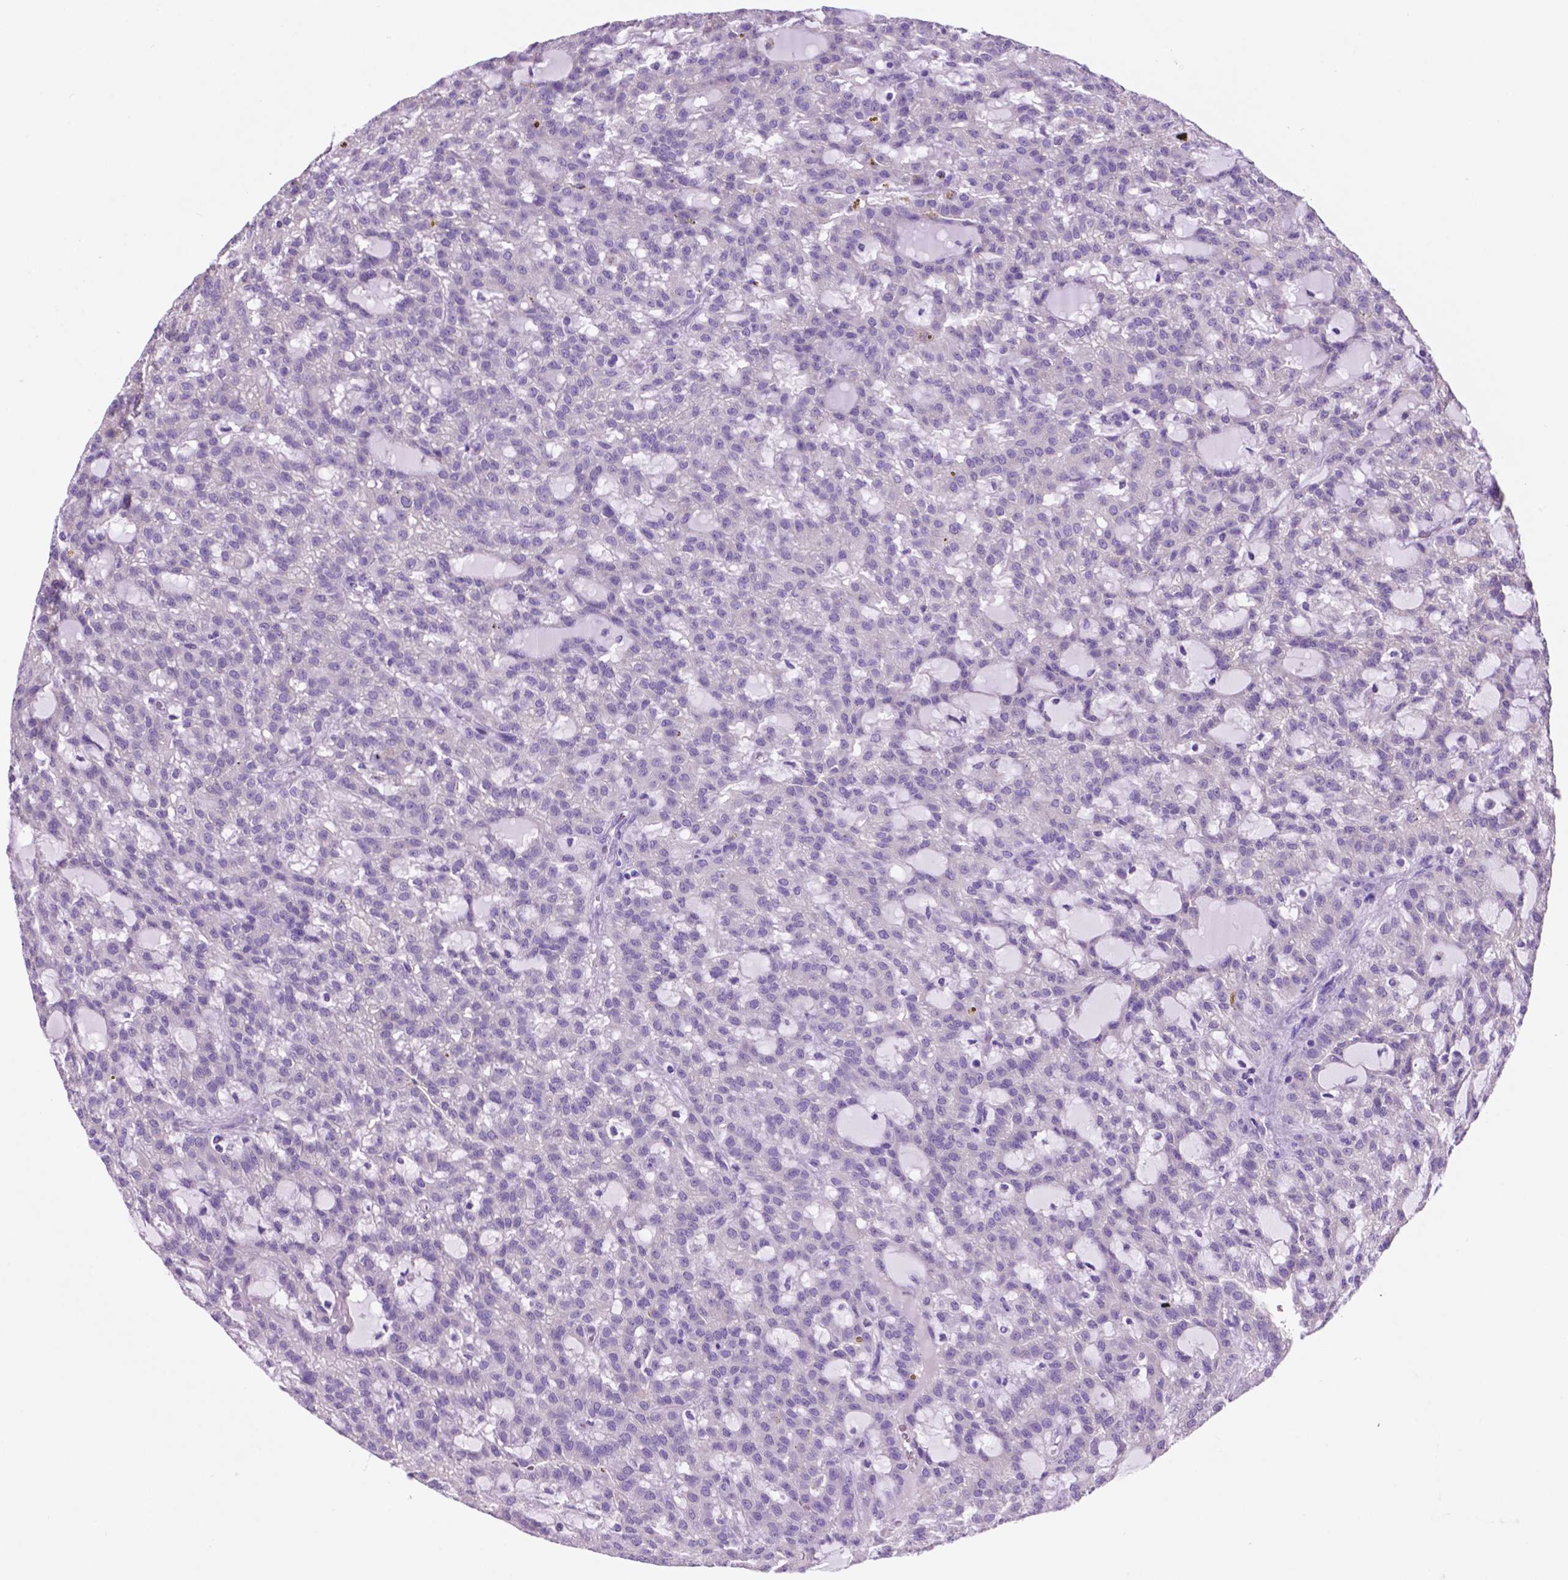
{"staining": {"intensity": "negative", "quantity": "none", "location": "none"}, "tissue": "renal cancer", "cell_type": "Tumor cells", "image_type": "cancer", "snomed": [{"axis": "morphology", "description": "Adenocarcinoma, NOS"}, {"axis": "topography", "description": "Kidney"}], "caption": "Renal cancer (adenocarcinoma) was stained to show a protein in brown. There is no significant staining in tumor cells.", "gene": "SPDYA", "patient": {"sex": "male", "age": 63}}